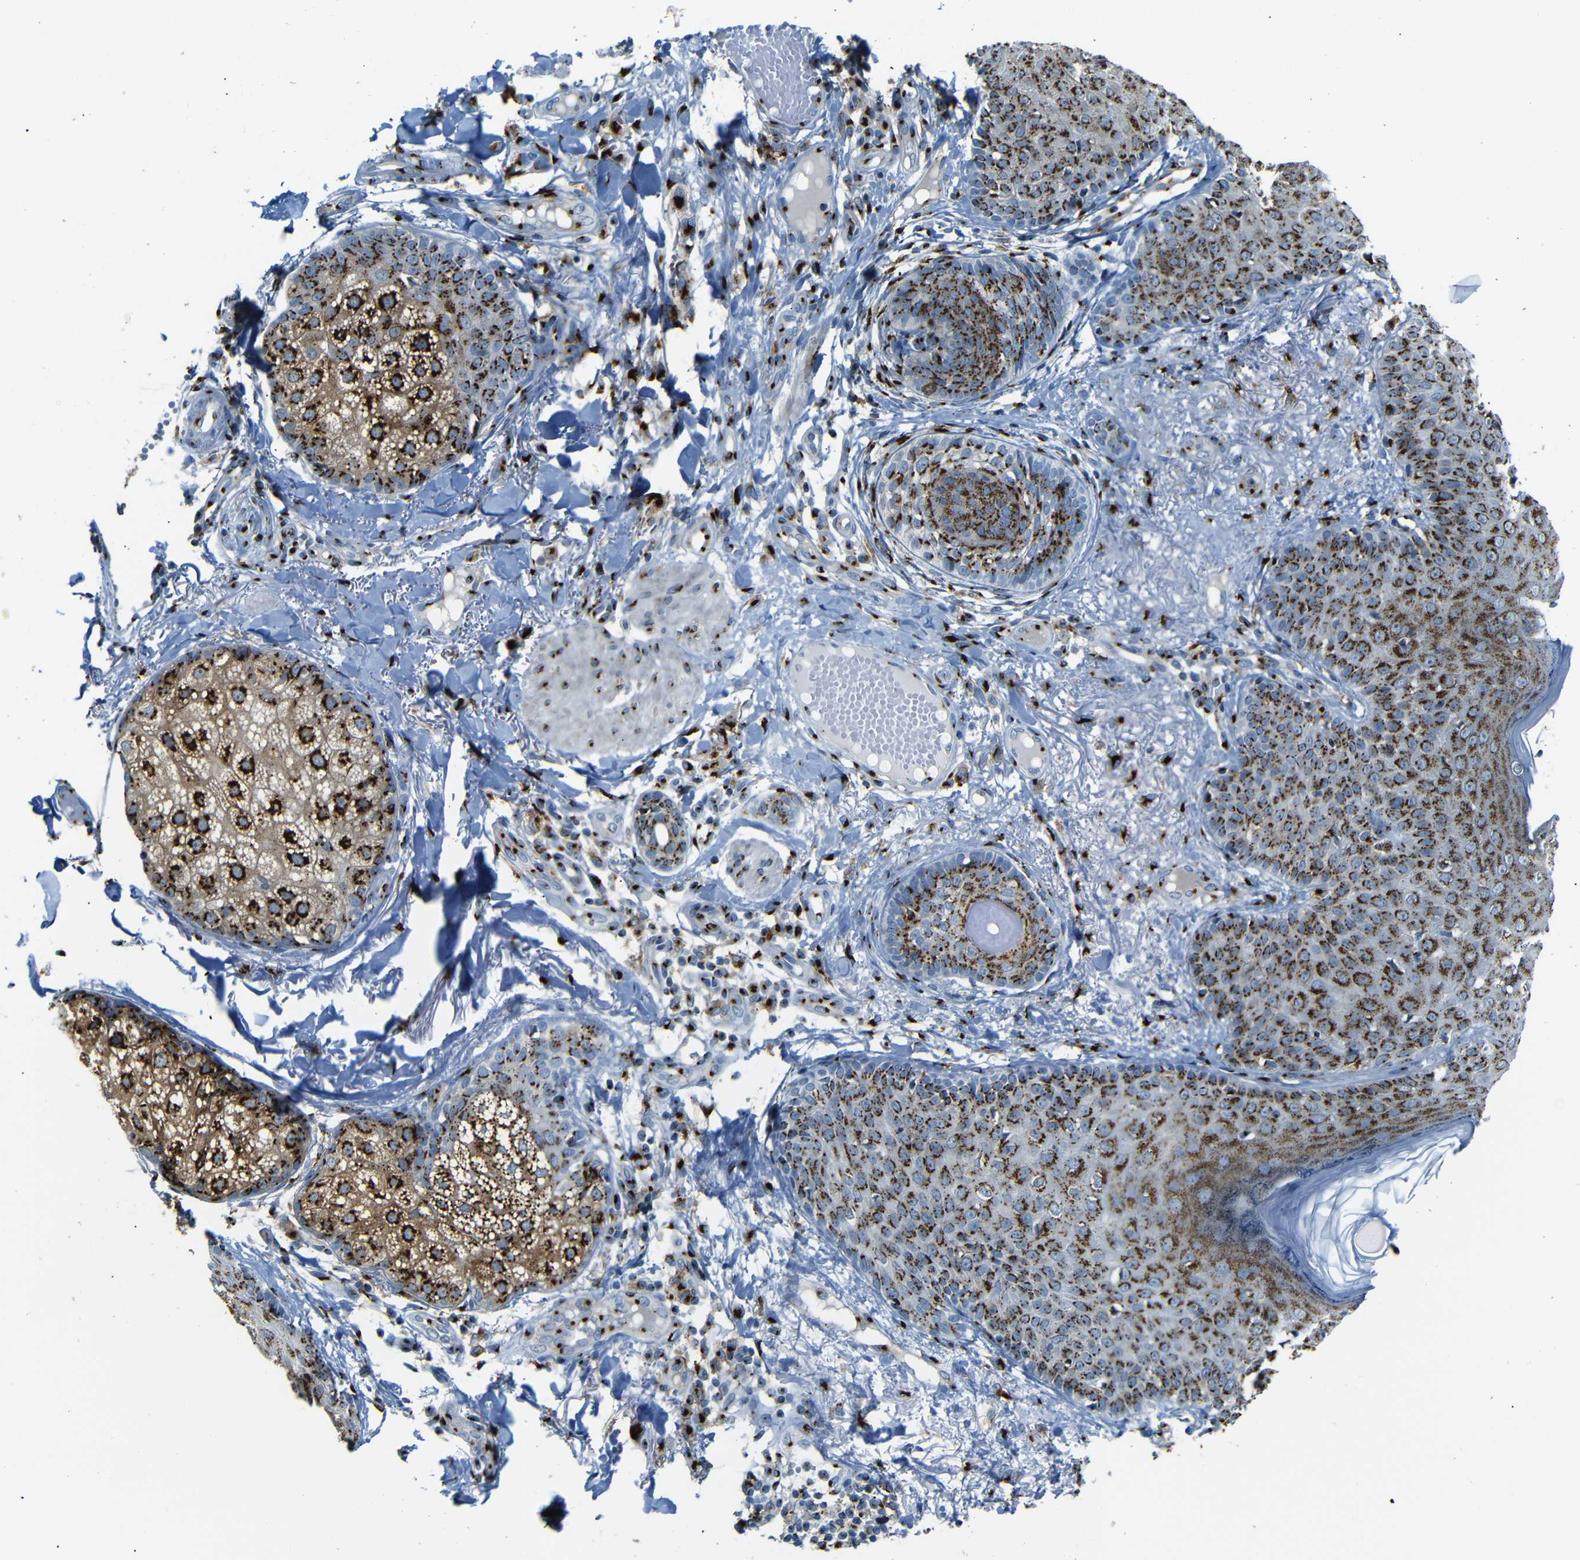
{"staining": {"intensity": "strong", "quantity": ">75%", "location": "cytoplasmic/membranous"}, "tissue": "skin cancer", "cell_type": "Tumor cells", "image_type": "cancer", "snomed": [{"axis": "morphology", "description": "Normal tissue, NOS"}, {"axis": "morphology", "description": "Basal cell carcinoma"}, {"axis": "topography", "description": "Skin"}], "caption": "The image shows immunohistochemical staining of skin cancer (basal cell carcinoma). There is strong cytoplasmic/membranous expression is seen in approximately >75% of tumor cells. Ihc stains the protein in brown and the nuclei are stained blue.", "gene": "TGOLN2", "patient": {"sex": "male", "age": 52}}